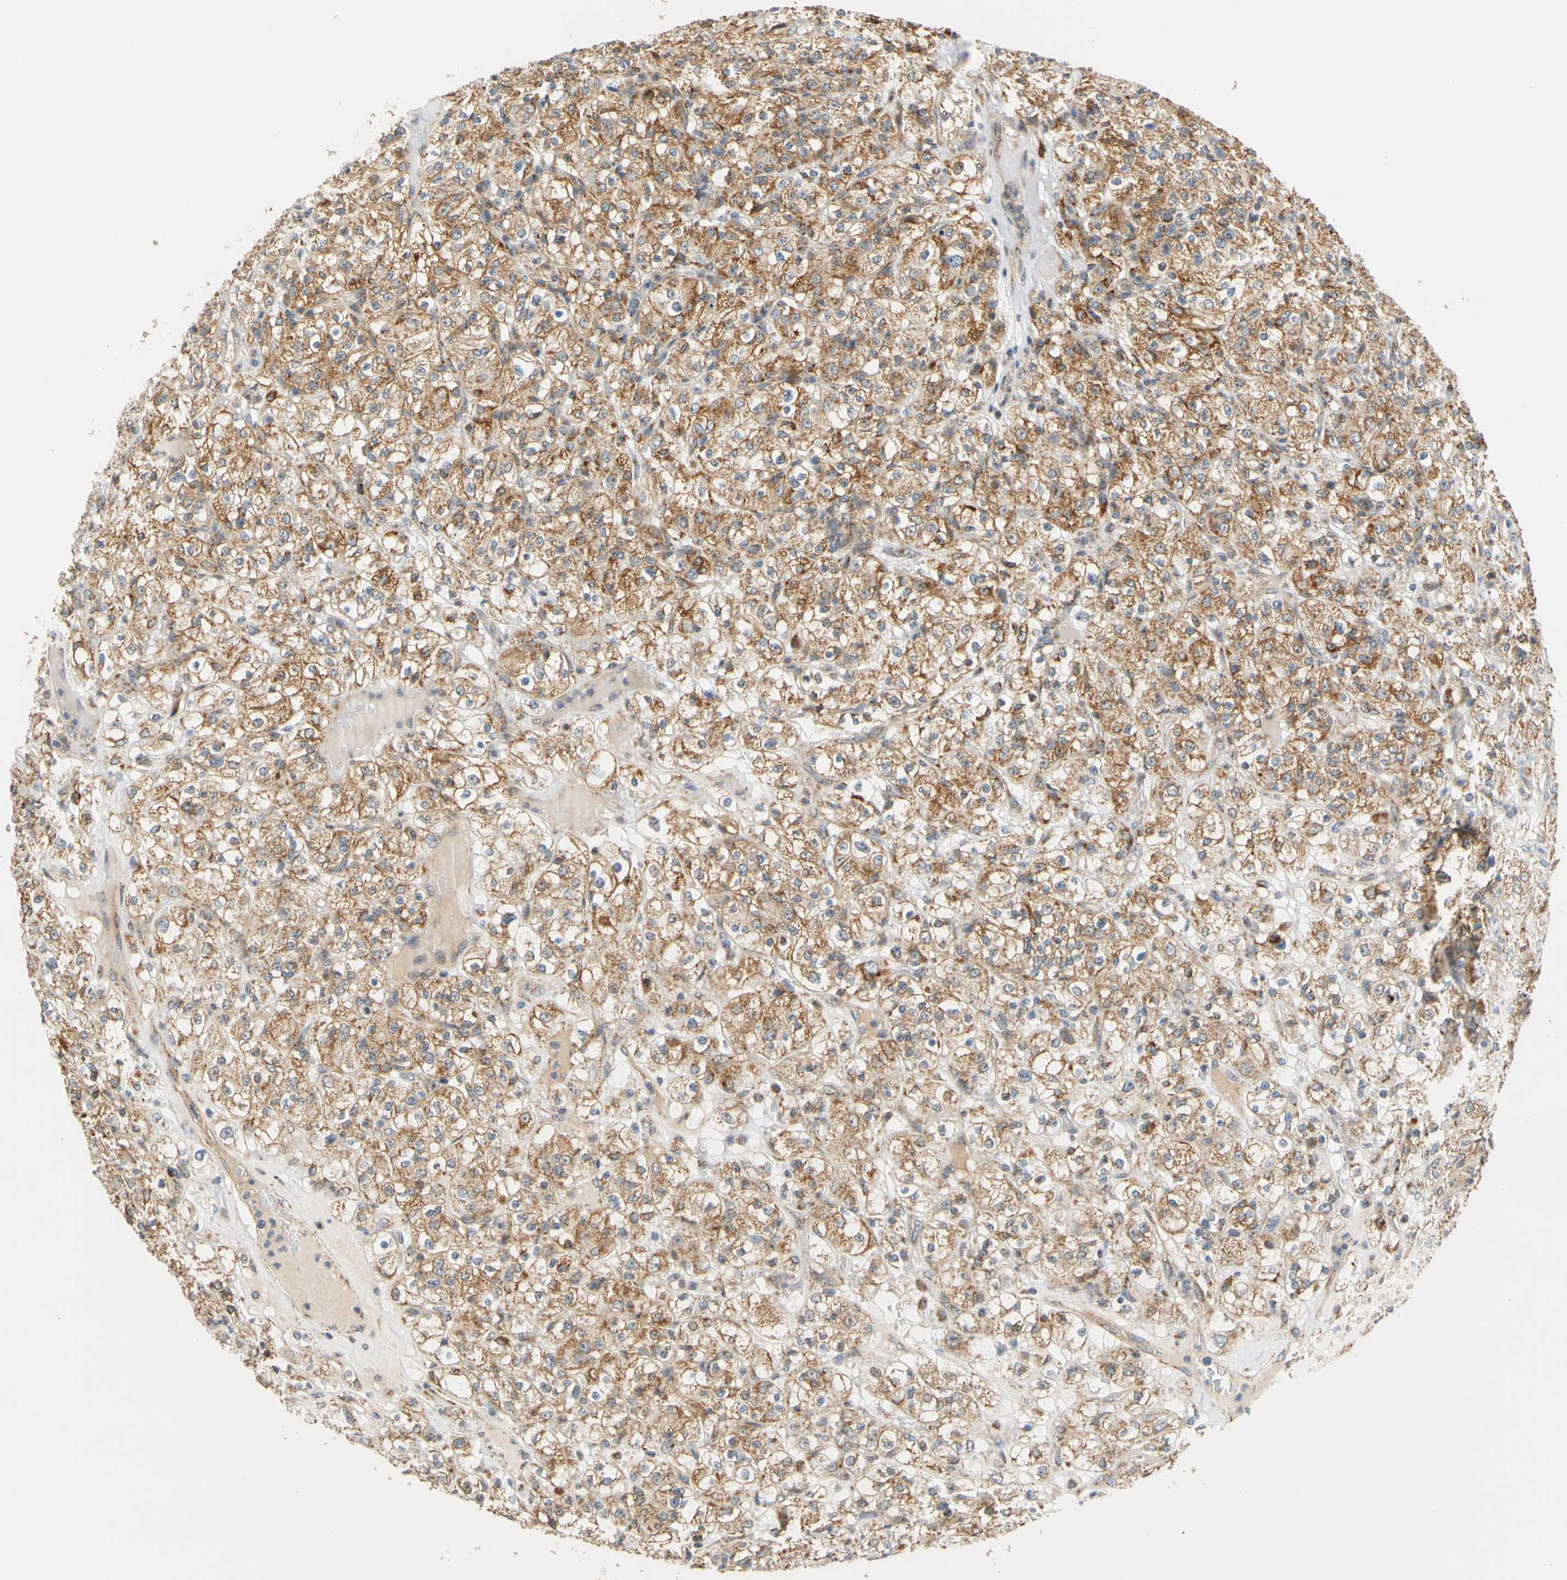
{"staining": {"intensity": "moderate", "quantity": ">75%", "location": "cytoplasmic/membranous"}, "tissue": "renal cancer", "cell_type": "Tumor cells", "image_type": "cancer", "snomed": [{"axis": "morphology", "description": "Normal tissue, NOS"}, {"axis": "morphology", "description": "Adenocarcinoma, NOS"}, {"axis": "topography", "description": "Kidney"}], "caption": "Human renal adenocarcinoma stained with a brown dye demonstrates moderate cytoplasmic/membranous positive expression in approximately >75% of tumor cells.", "gene": "SFXN3", "patient": {"sex": "female", "age": 72}}